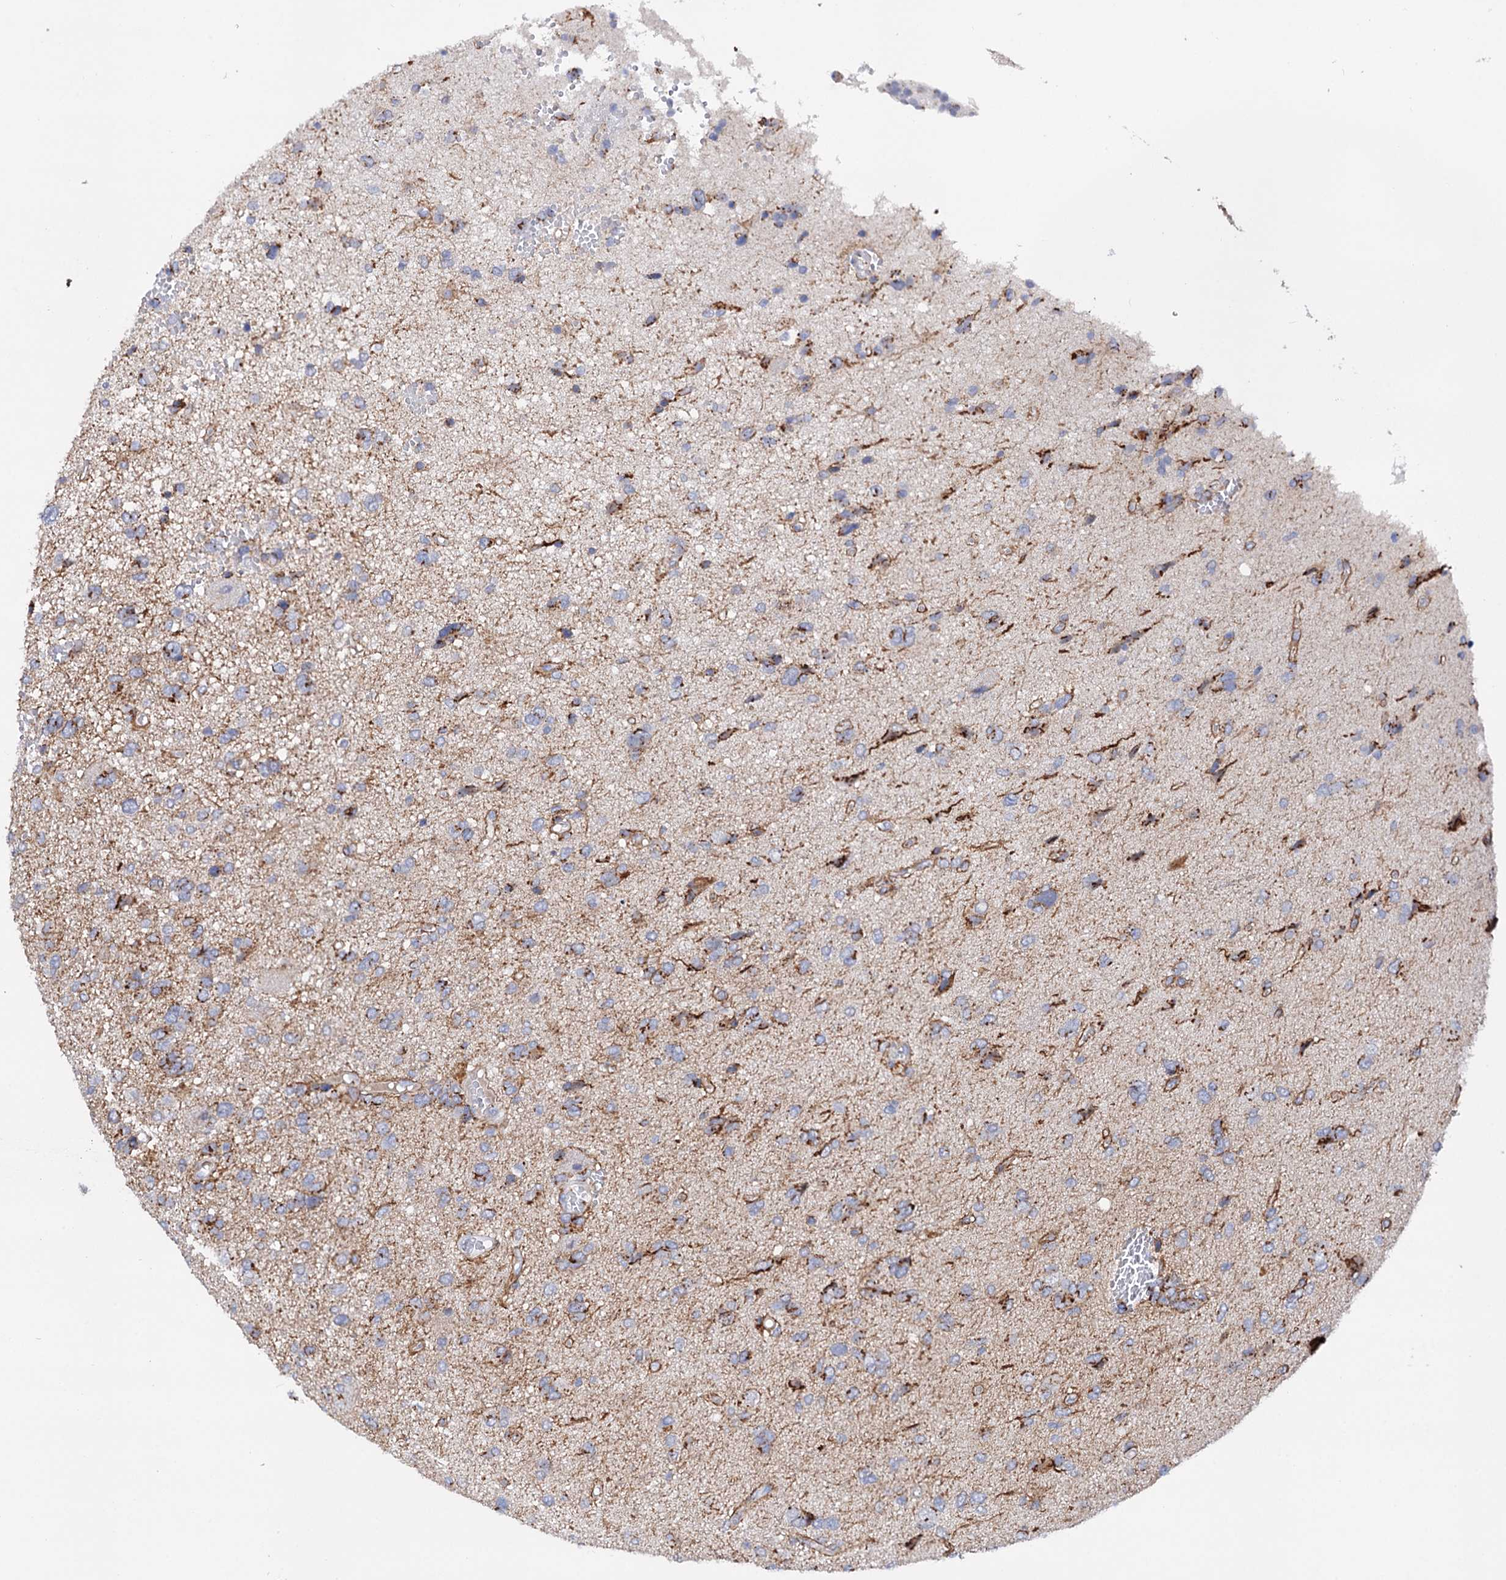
{"staining": {"intensity": "moderate", "quantity": "<25%", "location": "cytoplasmic/membranous"}, "tissue": "glioma", "cell_type": "Tumor cells", "image_type": "cancer", "snomed": [{"axis": "morphology", "description": "Glioma, malignant, High grade"}, {"axis": "topography", "description": "Brain"}], "caption": "This is a photomicrograph of immunohistochemistry (IHC) staining of malignant high-grade glioma, which shows moderate positivity in the cytoplasmic/membranous of tumor cells.", "gene": "C11orf96", "patient": {"sex": "female", "age": 59}}